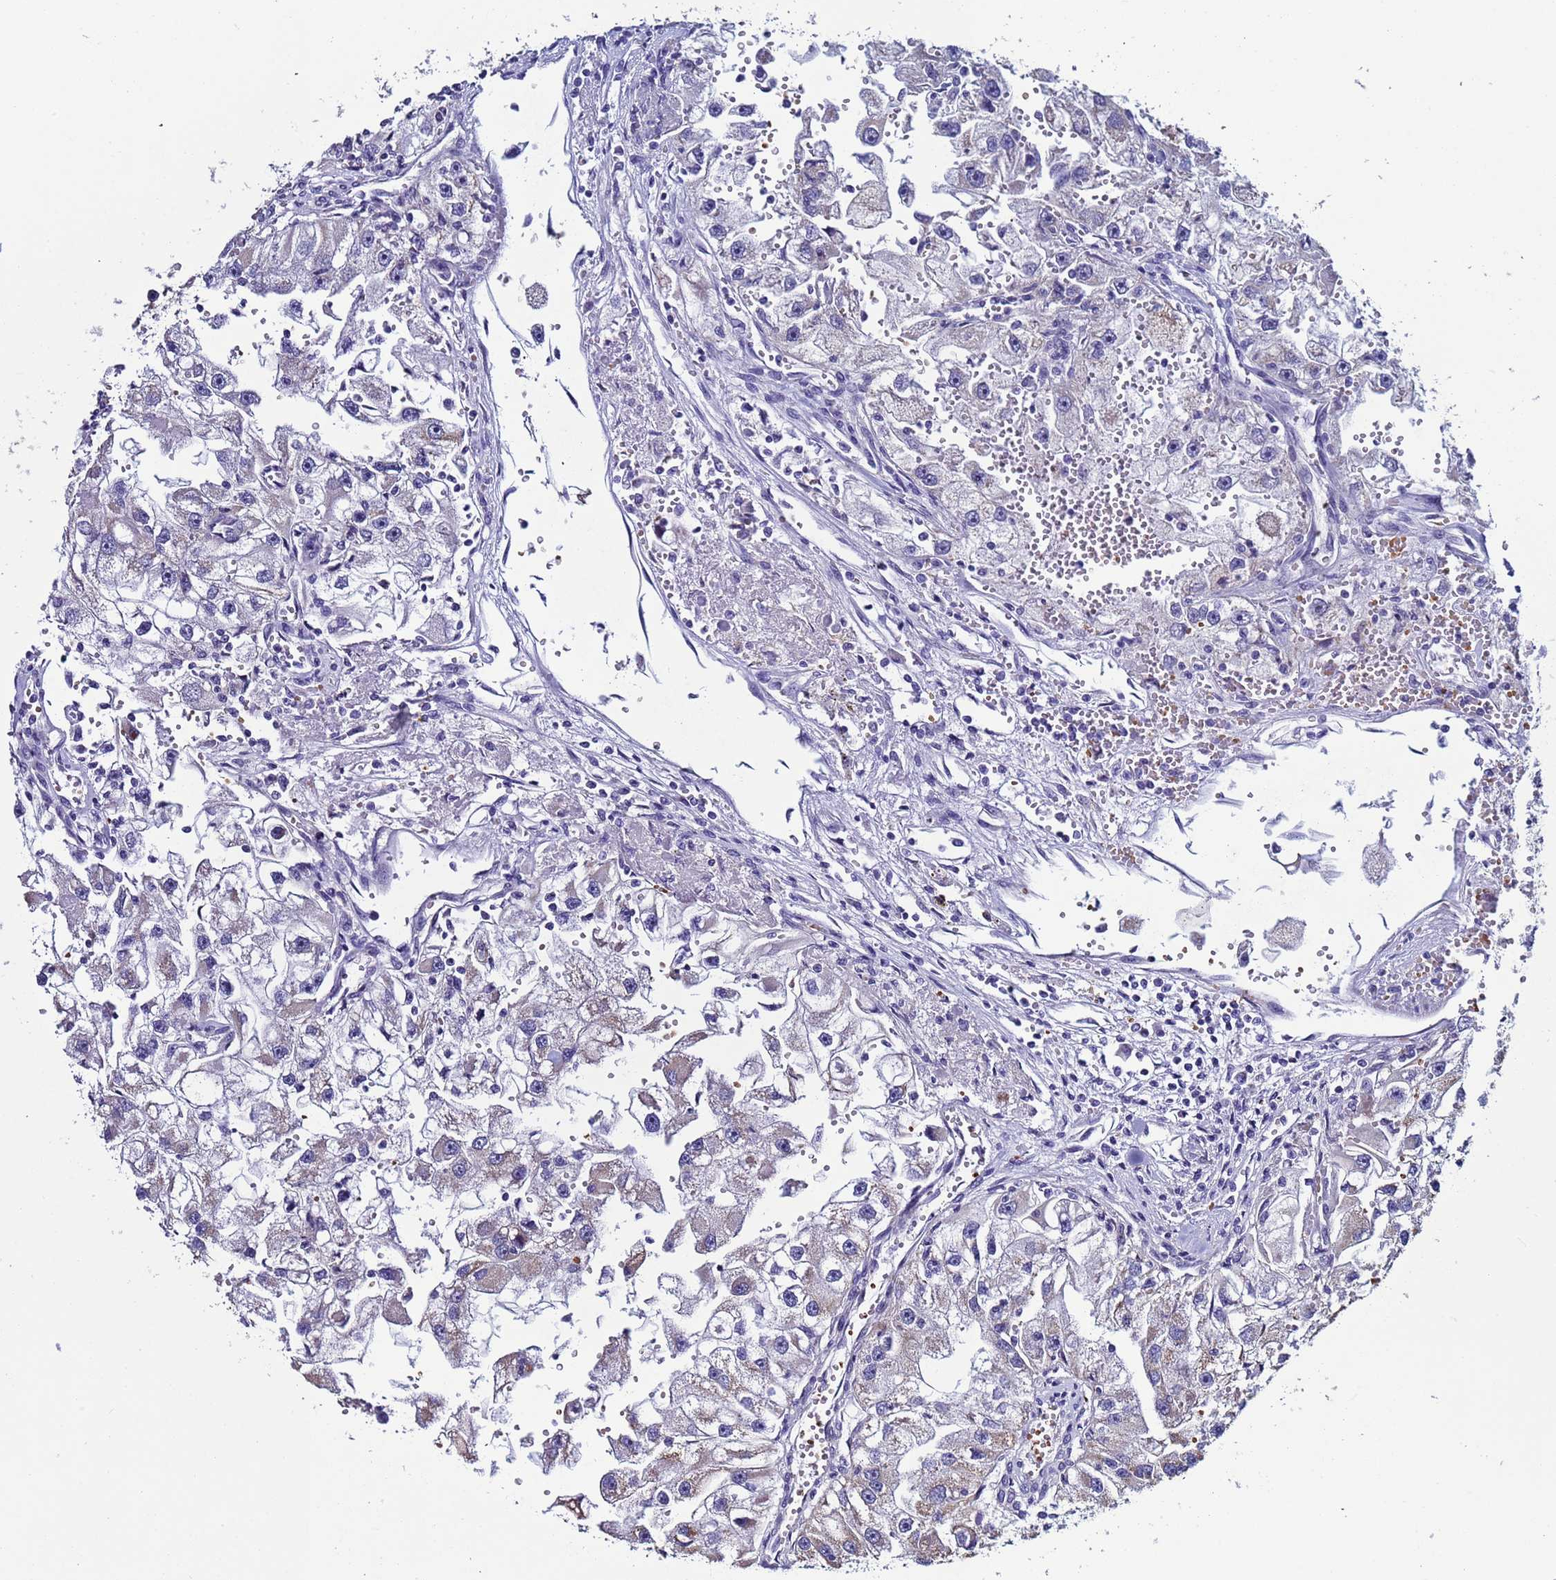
{"staining": {"intensity": "moderate", "quantity": "<25%", "location": "cytoplasmic/membranous"}, "tissue": "renal cancer", "cell_type": "Tumor cells", "image_type": "cancer", "snomed": [{"axis": "morphology", "description": "Adenocarcinoma, NOS"}, {"axis": "topography", "description": "Kidney"}], "caption": "Renal cancer (adenocarcinoma) stained for a protein reveals moderate cytoplasmic/membranous positivity in tumor cells.", "gene": "CLHC1", "patient": {"sex": "male", "age": 63}}